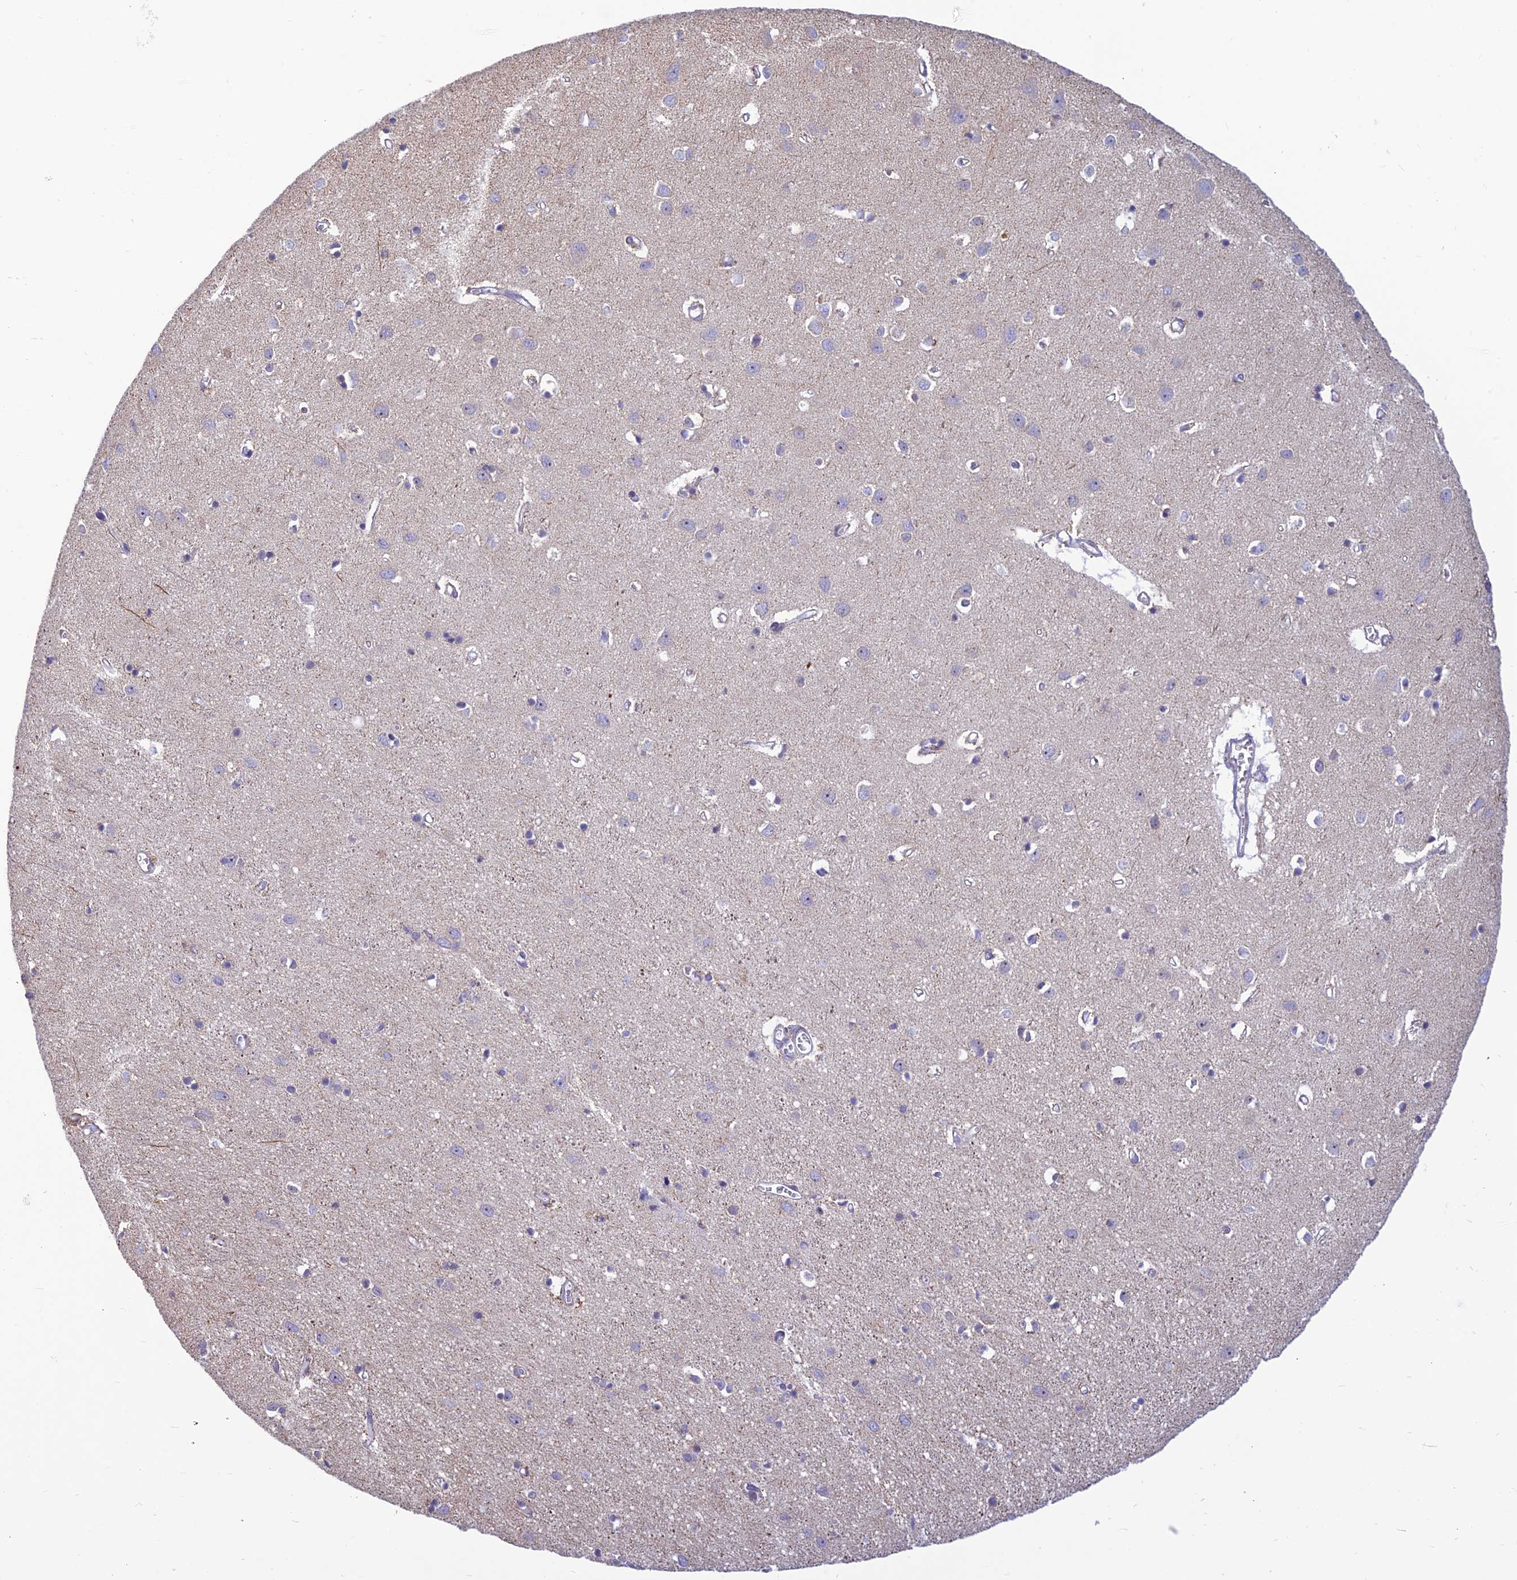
{"staining": {"intensity": "weak", "quantity": "<25%", "location": "cytoplasmic/membranous"}, "tissue": "cerebral cortex", "cell_type": "Endothelial cells", "image_type": "normal", "snomed": [{"axis": "morphology", "description": "Normal tissue, NOS"}, {"axis": "topography", "description": "Cerebral cortex"}], "caption": "This is a micrograph of immunohistochemistry (IHC) staining of benign cerebral cortex, which shows no expression in endothelial cells. (Immunohistochemistry (ihc), brightfield microscopy, high magnification).", "gene": "POLR1G", "patient": {"sex": "female", "age": 64}}